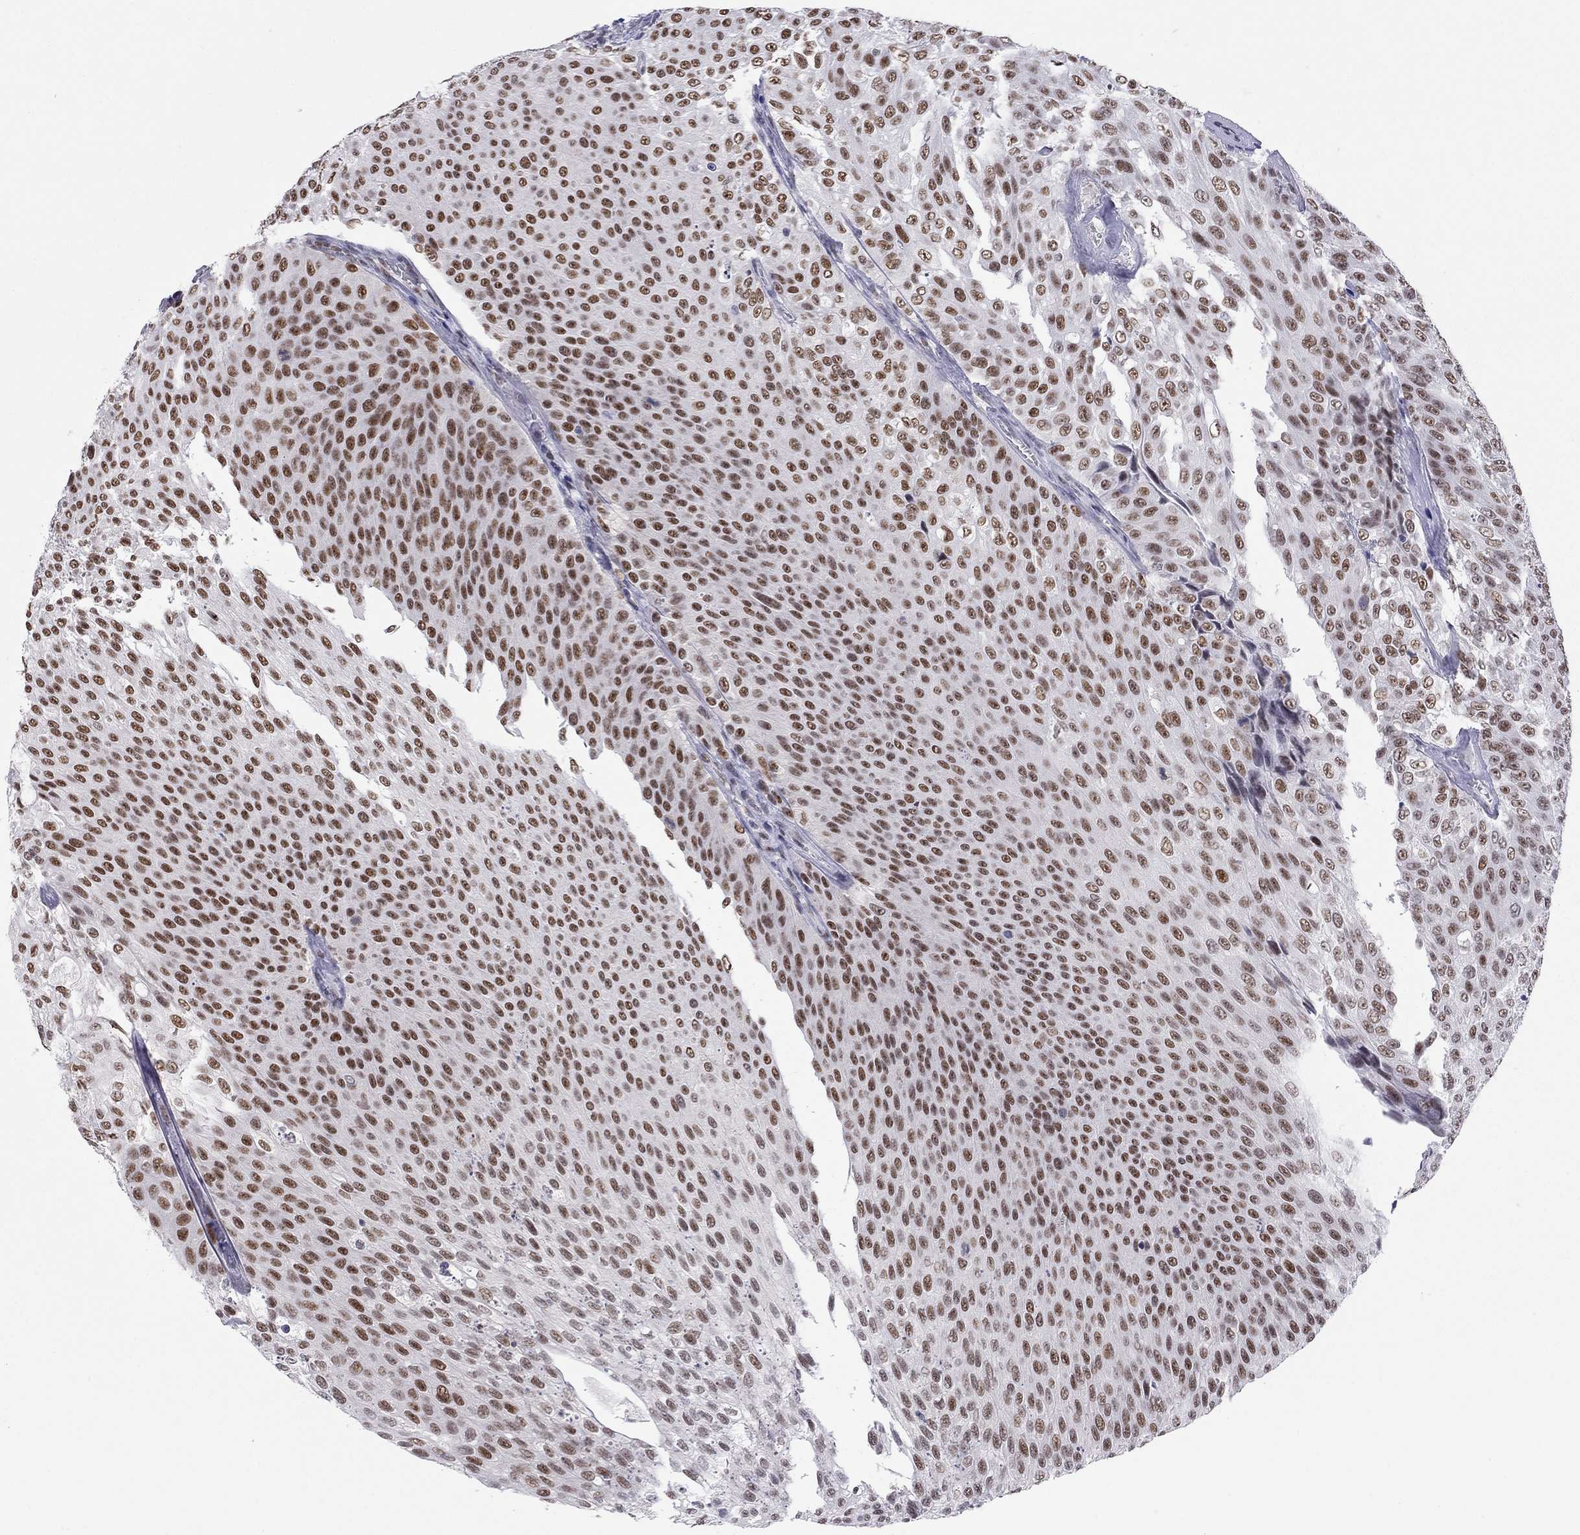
{"staining": {"intensity": "strong", "quantity": ">75%", "location": "nuclear"}, "tissue": "urothelial cancer", "cell_type": "Tumor cells", "image_type": "cancer", "snomed": [{"axis": "morphology", "description": "Urothelial carcinoma, Low grade"}, {"axis": "topography", "description": "Ureter, NOS"}, {"axis": "topography", "description": "Urinary bladder"}], "caption": "Immunohistochemical staining of low-grade urothelial carcinoma demonstrates high levels of strong nuclear positivity in about >75% of tumor cells.", "gene": "DOT1L", "patient": {"sex": "male", "age": 78}}